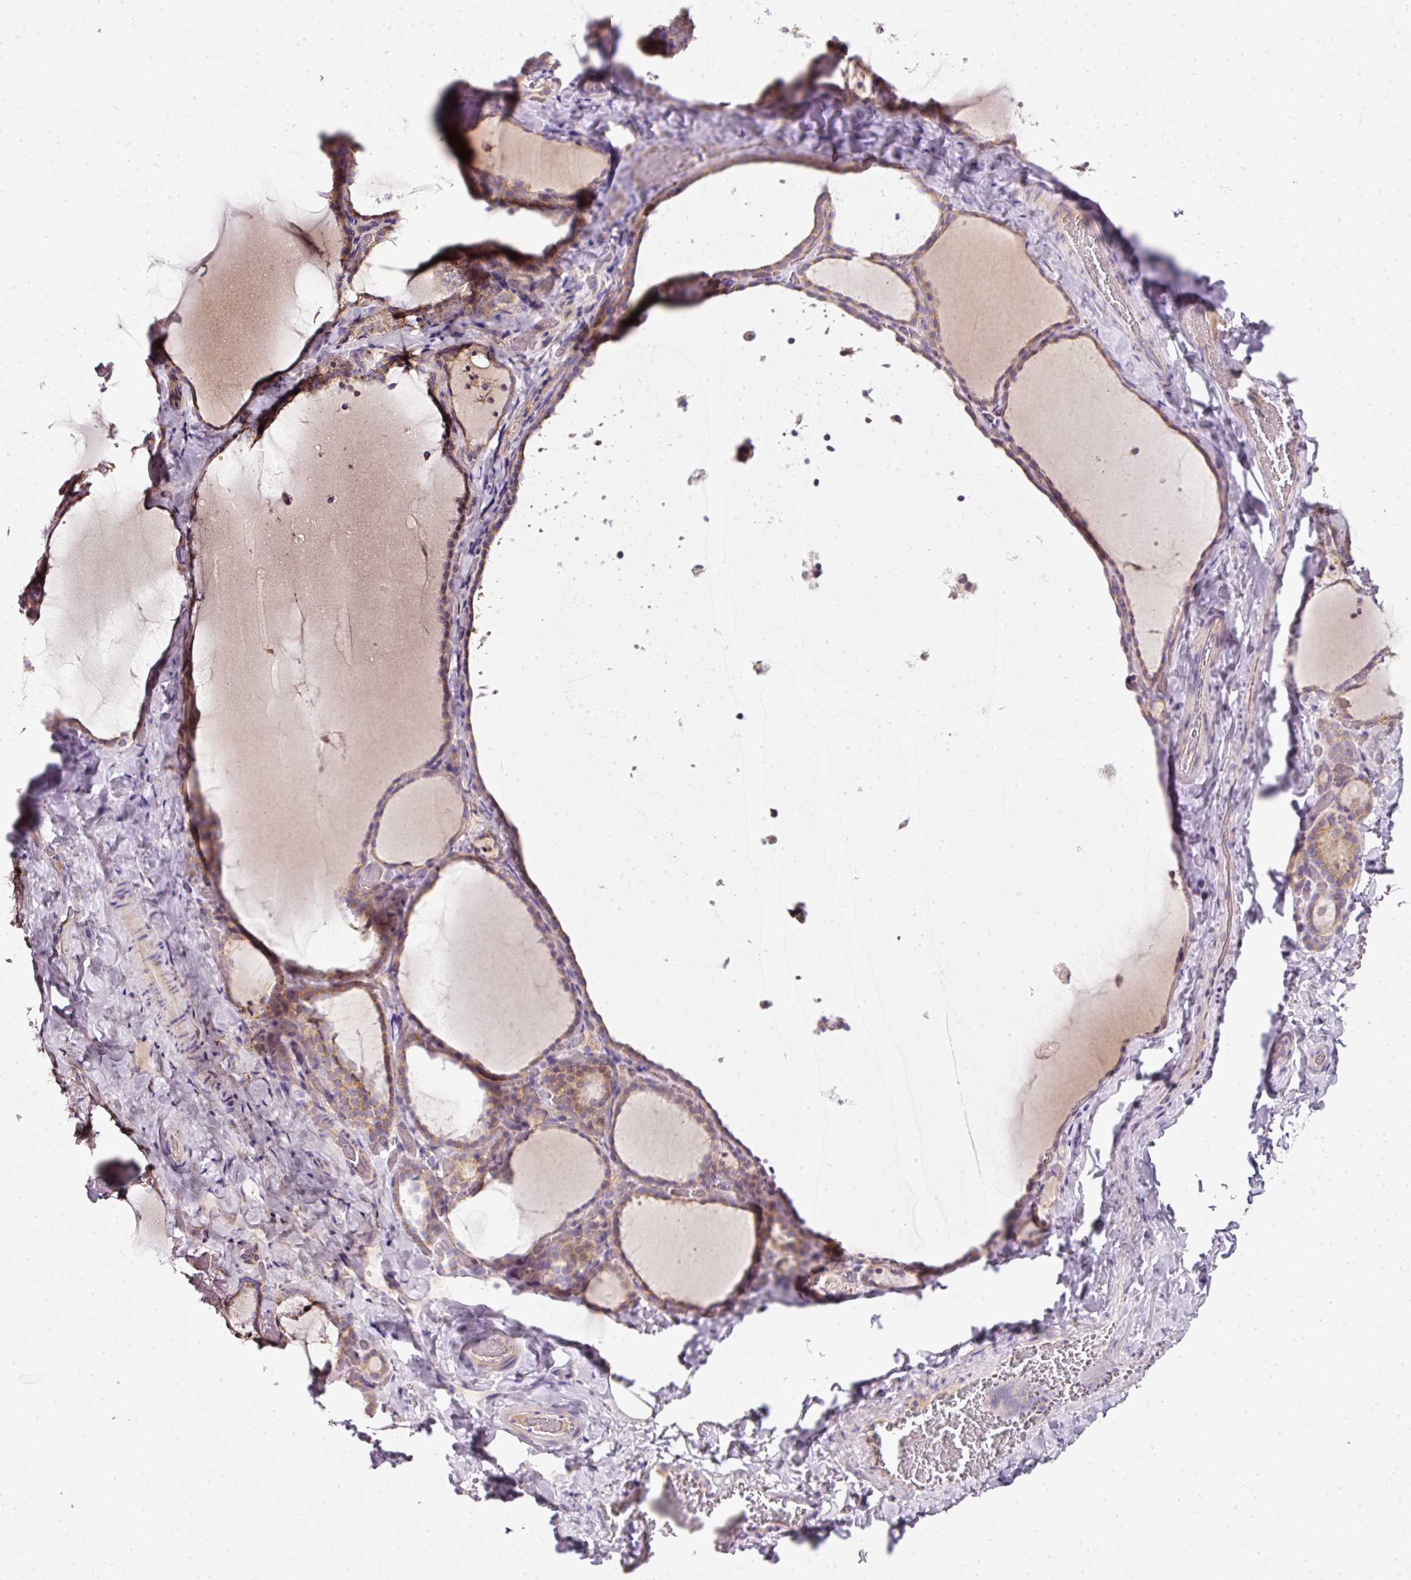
{"staining": {"intensity": "moderate", "quantity": ">75%", "location": "cytoplasmic/membranous"}, "tissue": "thyroid gland", "cell_type": "Glandular cells", "image_type": "normal", "snomed": [{"axis": "morphology", "description": "Normal tissue, NOS"}, {"axis": "topography", "description": "Thyroid gland"}], "caption": "Immunohistochemical staining of normal thyroid gland demonstrates medium levels of moderate cytoplasmic/membranous expression in about >75% of glandular cells. (DAB IHC, brown staining for protein, blue staining for nuclei).", "gene": "NDUFA1", "patient": {"sex": "female", "age": 22}}